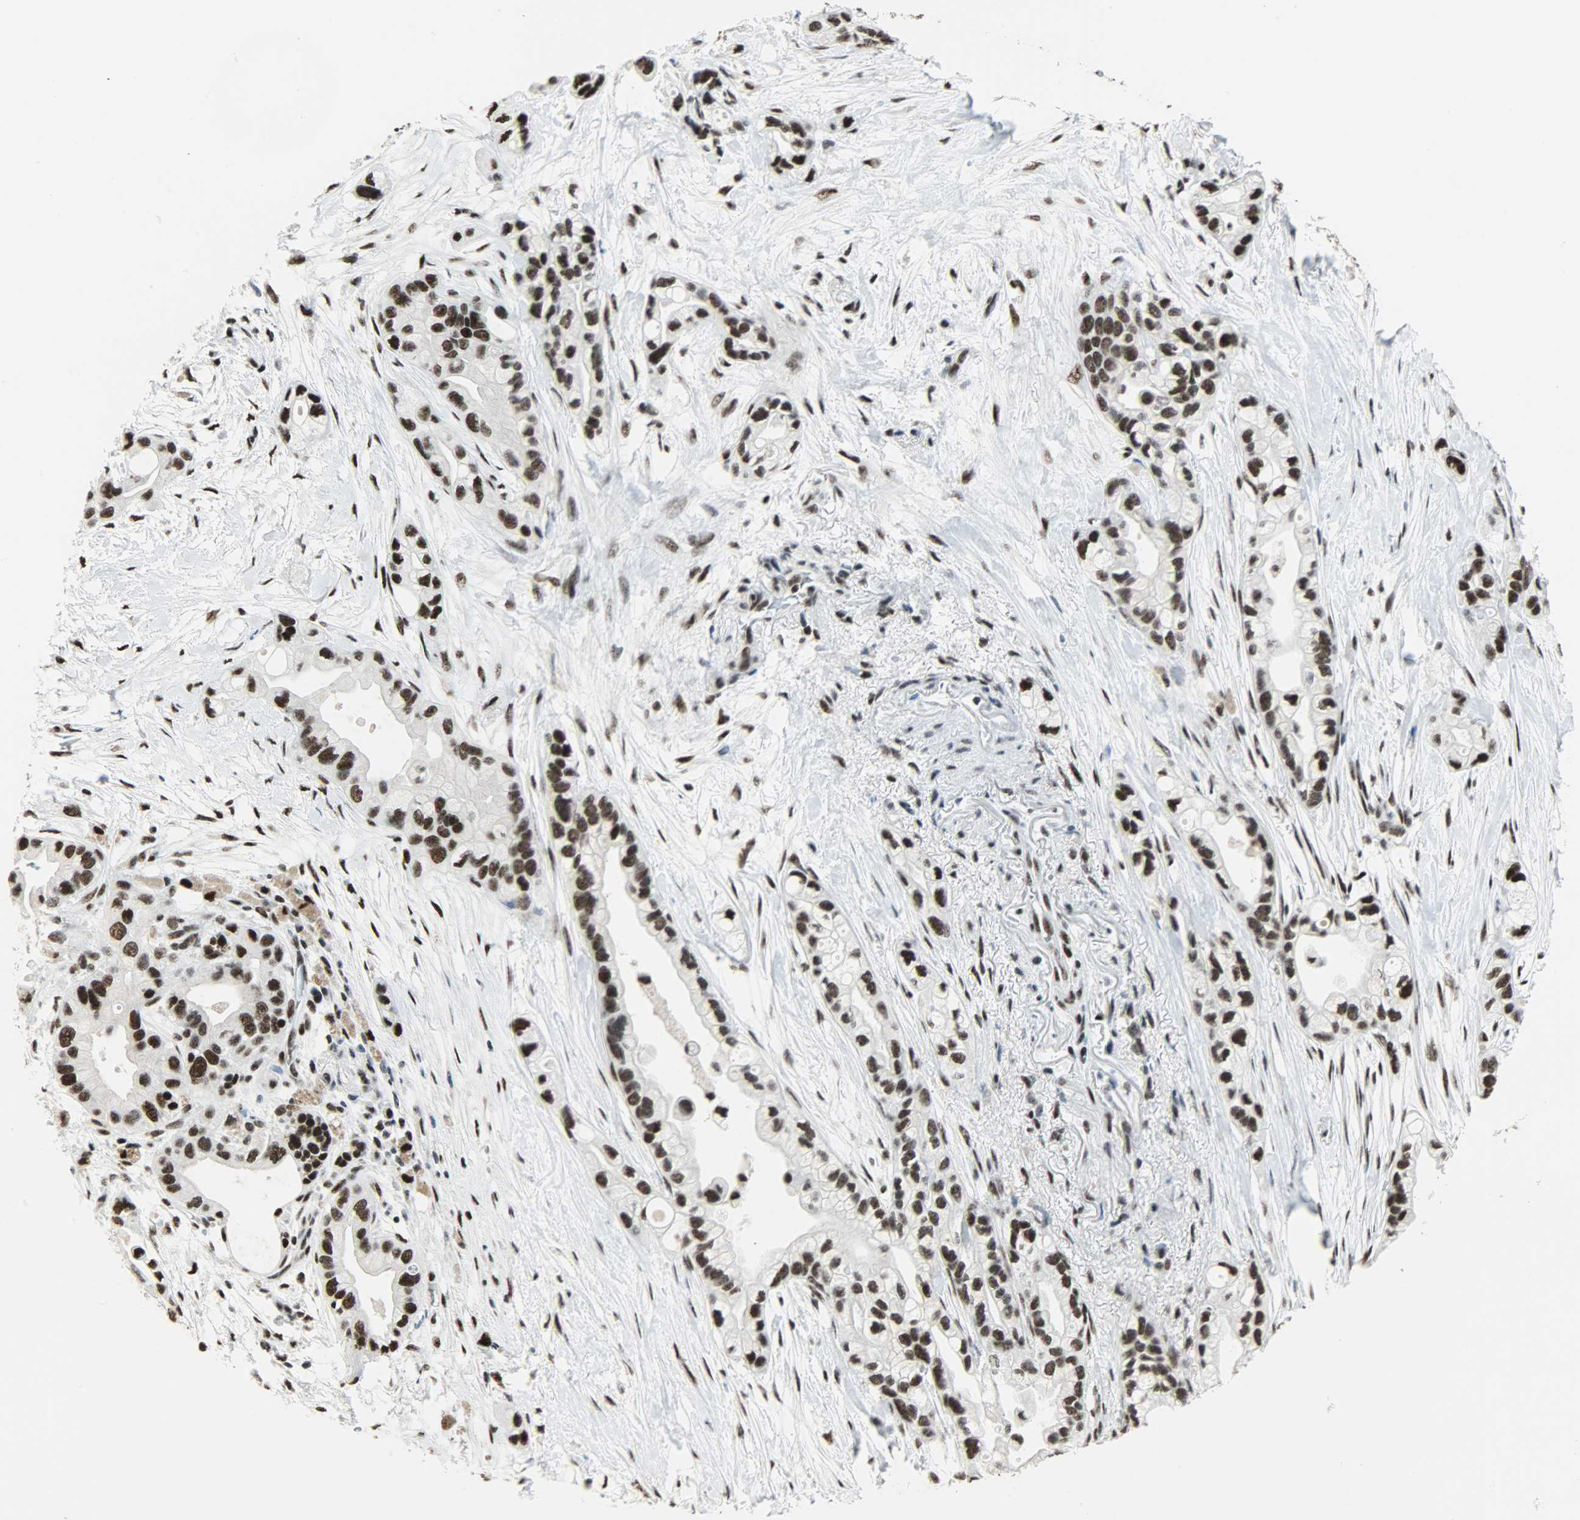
{"staining": {"intensity": "strong", "quantity": ">75%", "location": "nuclear"}, "tissue": "pancreatic cancer", "cell_type": "Tumor cells", "image_type": "cancer", "snomed": [{"axis": "morphology", "description": "Adenocarcinoma, NOS"}, {"axis": "topography", "description": "Pancreas"}], "caption": "Strong nuclear protein staining is present in approximately >75% of tumor cells in pancreatic cancer (adenocarcinoma). Immunohistochemistry stains the protein of interest in brown and the nuclei are stained blue.", "gene": "SSB", "patient": {"sex": "female", "age": 77}}